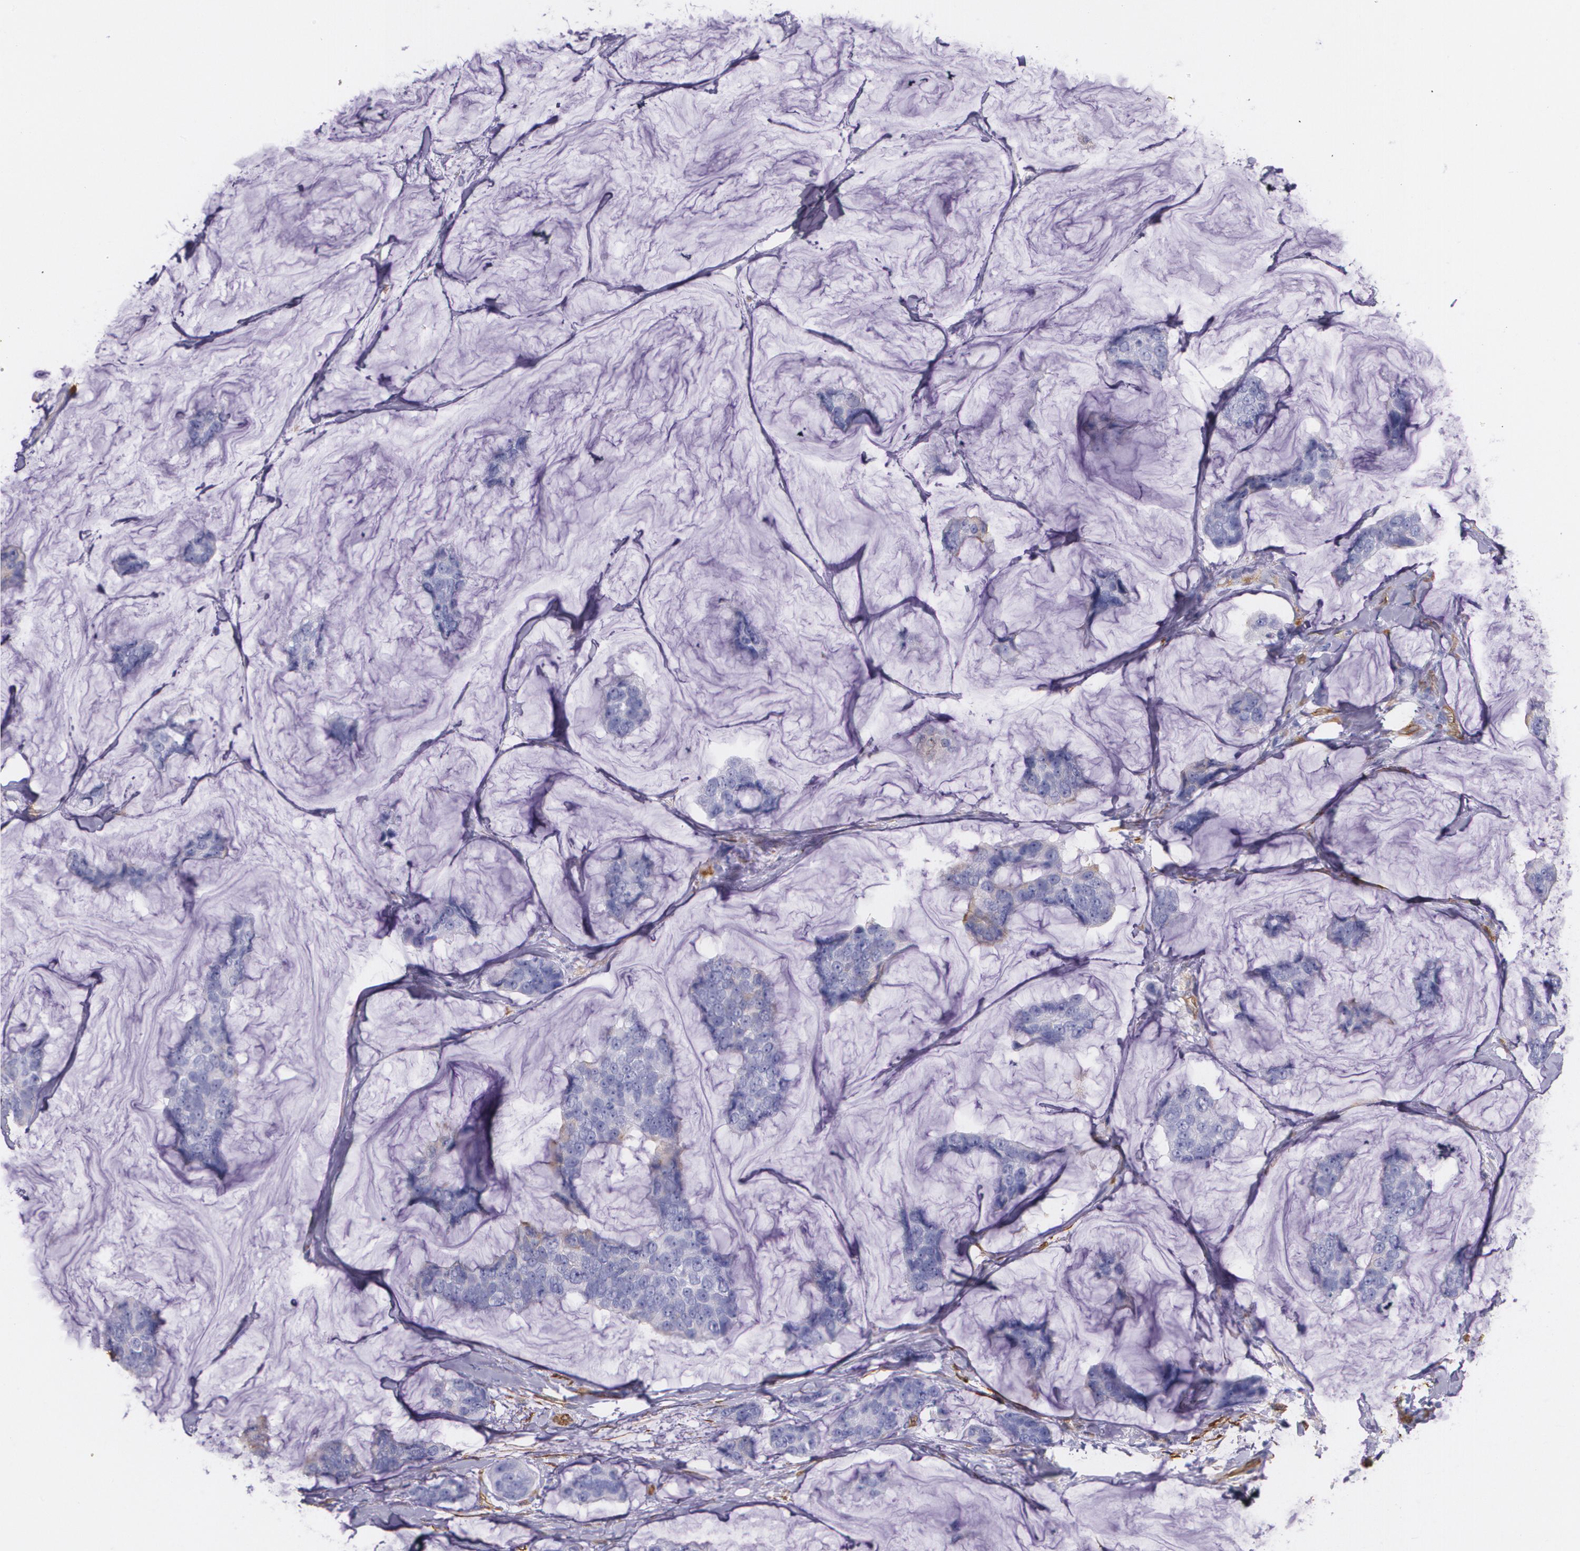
{"staining": {"intensity": "negative", "quantity": "none", "location": "none"}, "tissue": "breast cancer", "cell_type": "Tumor cells", "image_type": "cancer", "snomed": [{"axis": "morphology", "description": "Normal tissue, NOS"}, {"axis": "morphology", "description": "Duct carcinoma"}, {"axis": "topography", "description": "Breast"}], "caption": "Protein analysis of infiltrating ductal carcinoma (breast) exhibits no significant expression in tumor cells.", "gene": "MMP2", "patient": {"sex": "female", "age": 50}}